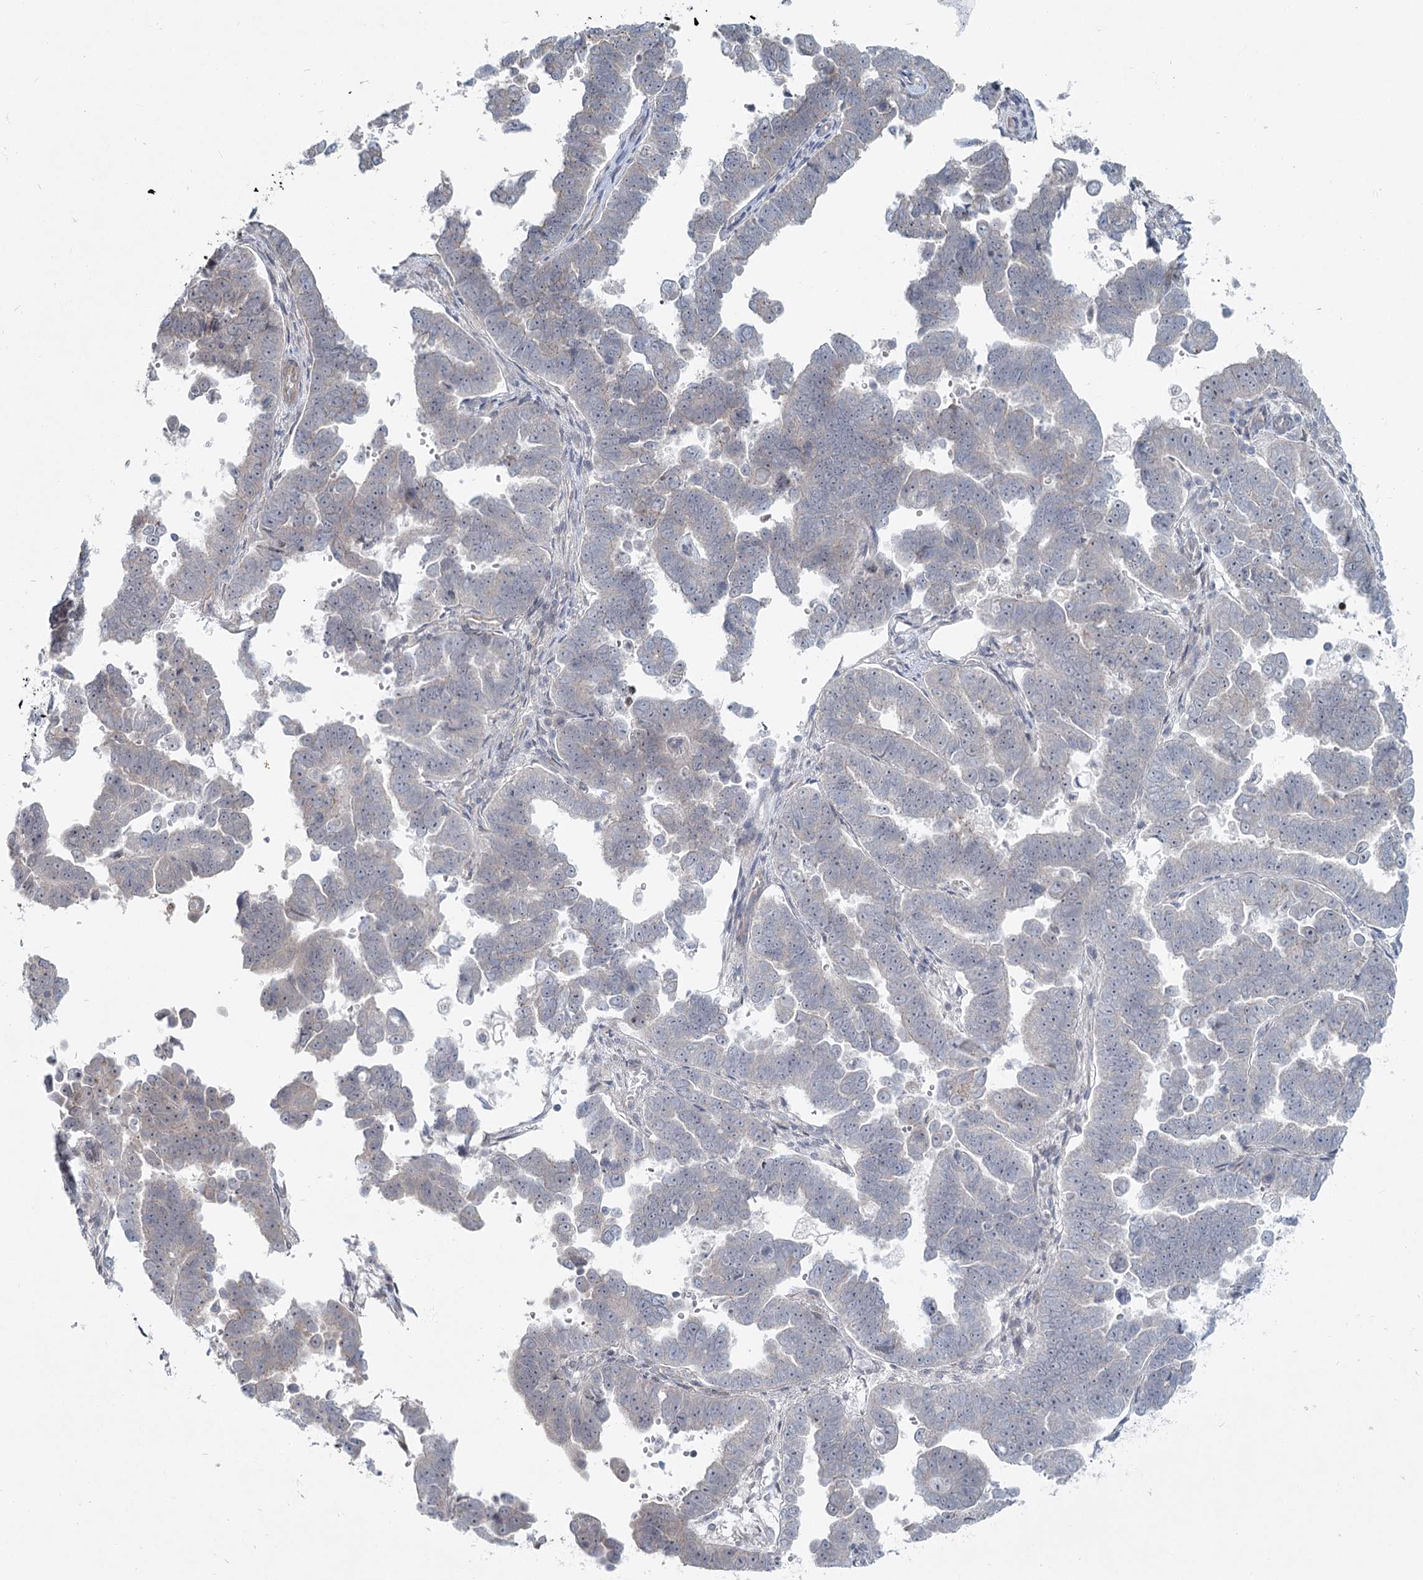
{"staining": {"intensity": "negative", "quantity": "none", "location": "none"}, "tissue": "endometrial cancer", "cell_type": "Tumor cells", "image_type": "cancer", "snomed": [{"axis": "morphology", "description": "Adenocarcinoma, NOS"}, {"axis": "topography", "description": "Endometrium"}], "caption": "DAB (3,3'-diaminobenzidine) immunohistochemical staining of endometrial cancer shows no significant staining in tumor cells.", "gene": "SPINK13", "patient": {"sex": "female", "age": 75}}